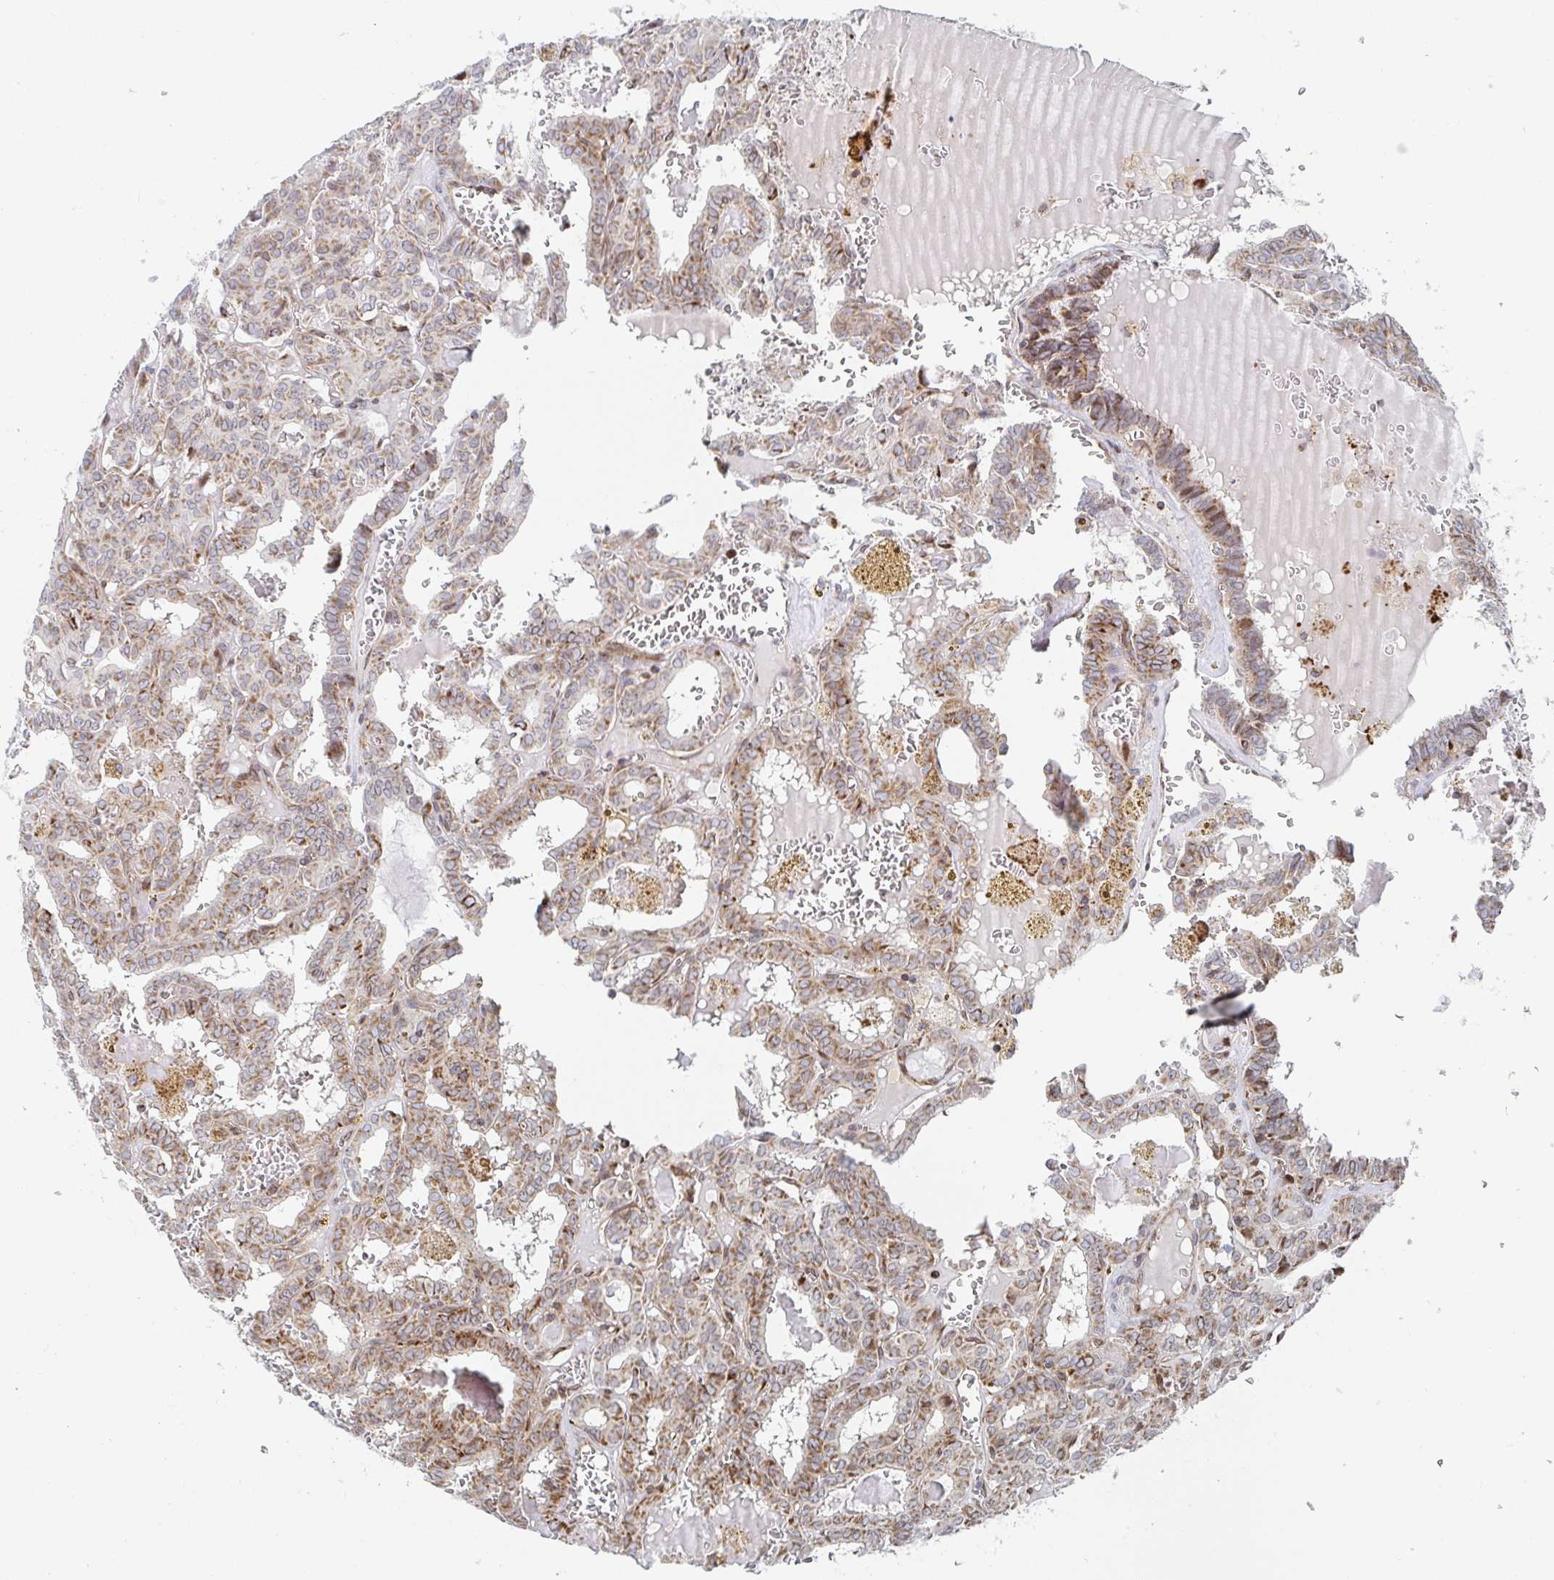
{"staining": {"intensity": "moderate", "quantity": "25%-75%", "location": "cytoplasmic/membranous"}, "tissue": "thyroid cancer", "cell_type": "Tumor cells", "image_type": "cancer", "snomed": [{"axis": "morphology", "description": "Papillary adenocarcinoma, NOS"}, {"axis": "topography", "description": "Thyroid gland"}], "caption": "Human thyroid cancer (papillary adenocarcinoma) stained with a brown dye shows moderate cytoplasmic/membranous positive positivity in approximately 25%-75% of tumor cells.", "gene": "STARD8", "patient": {"sex": "female", "age": 39}}